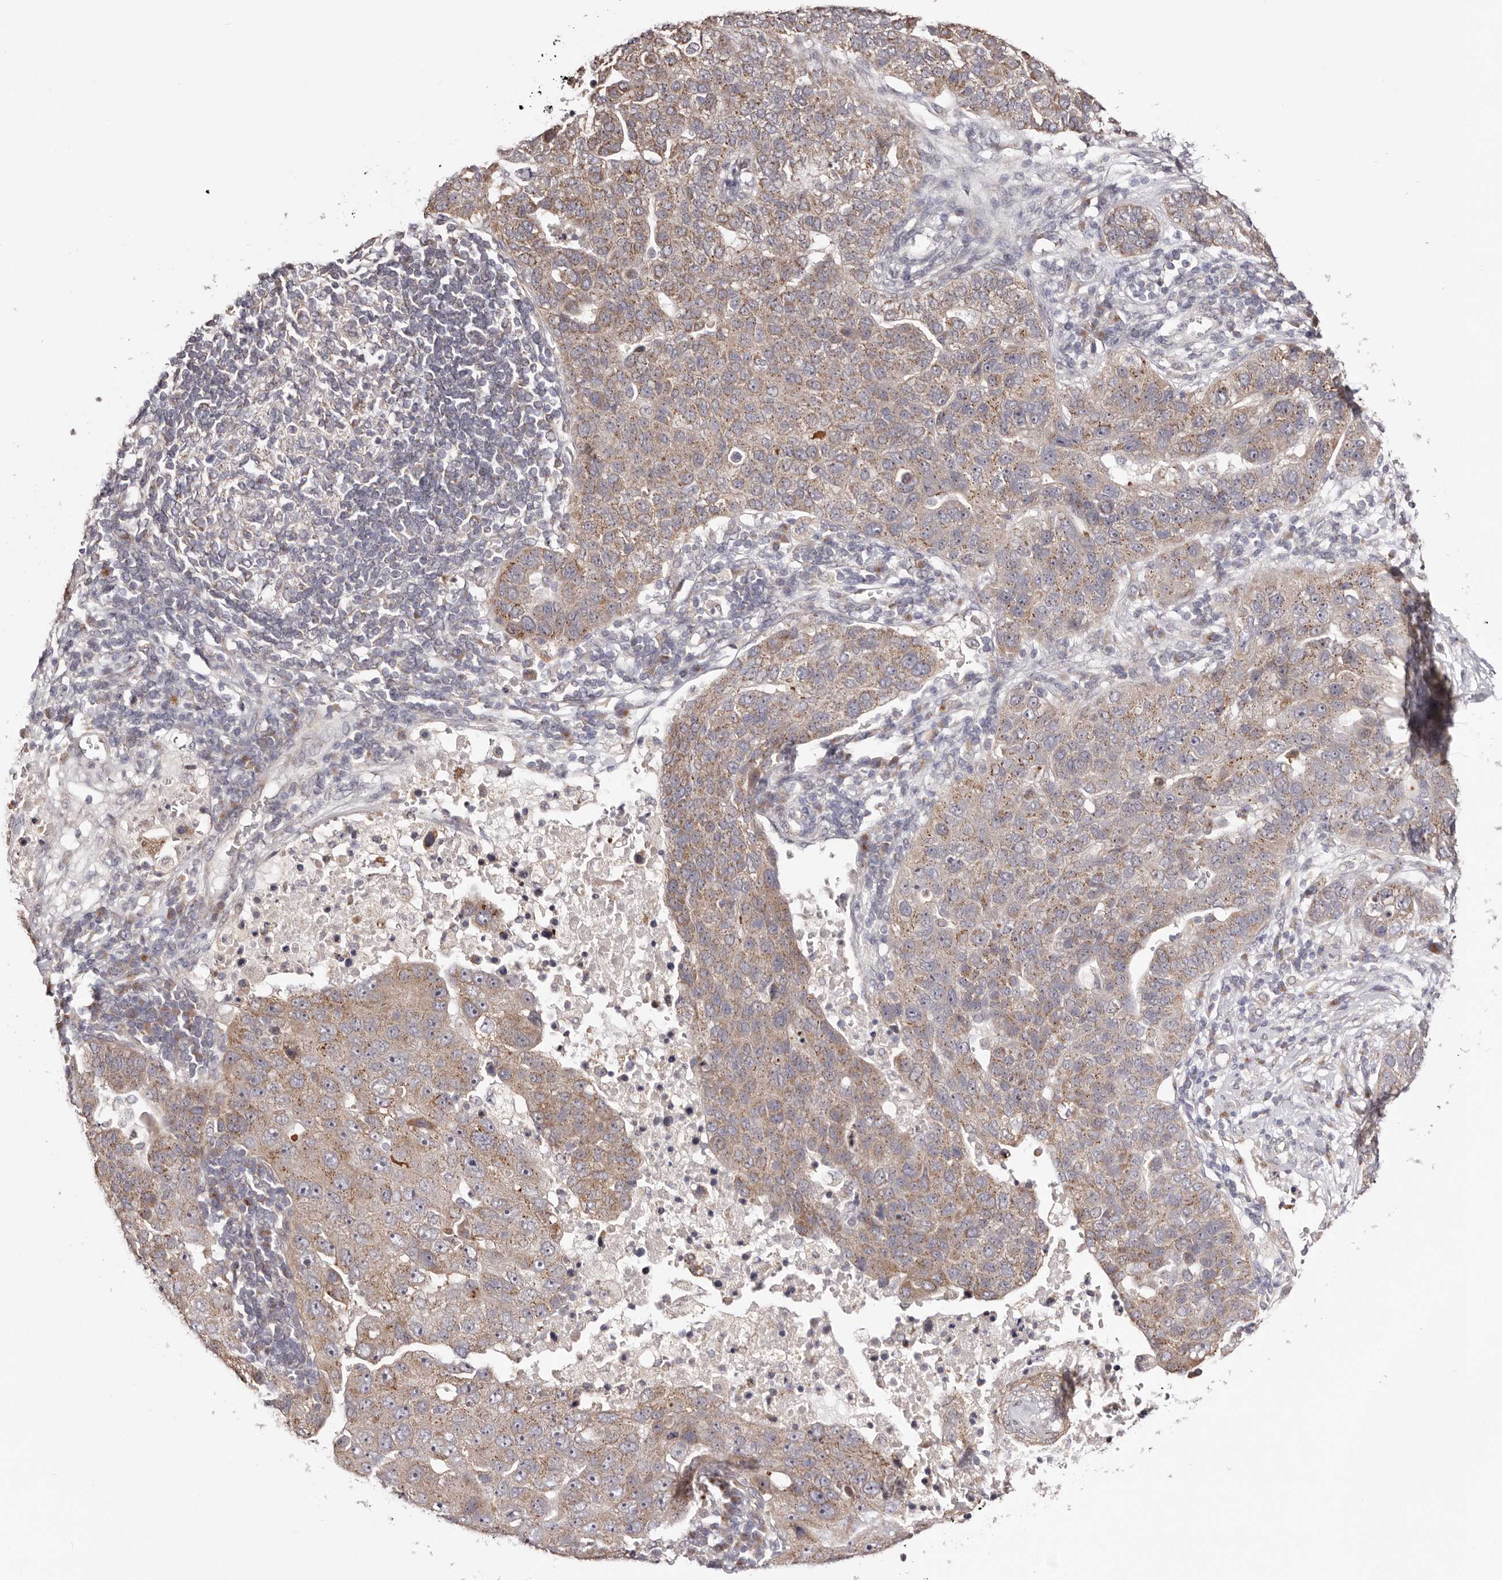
{"staining": {"intensity": "moderate", "quantity": ">75%", "location": "cytoplasmic/membranous"}, "tissue": "pancreatic cancer", "cell_type": "Tumor cells", "image_type": "cancer", "snomed": [{"axis": "morphology", "description": "Adenocarcinoma, NOS"}, {"axis": "topography", "description": "Pancreas"}], "caption": "Adenocarcinoma (pancreatic) tissue reveals moderate cytoplasmic/membranous expression in about >75% of tumor cells, visualized by immunohistochemistry.", "gene": "EGR3", "patient": {"sex": "female", "age": 61}}